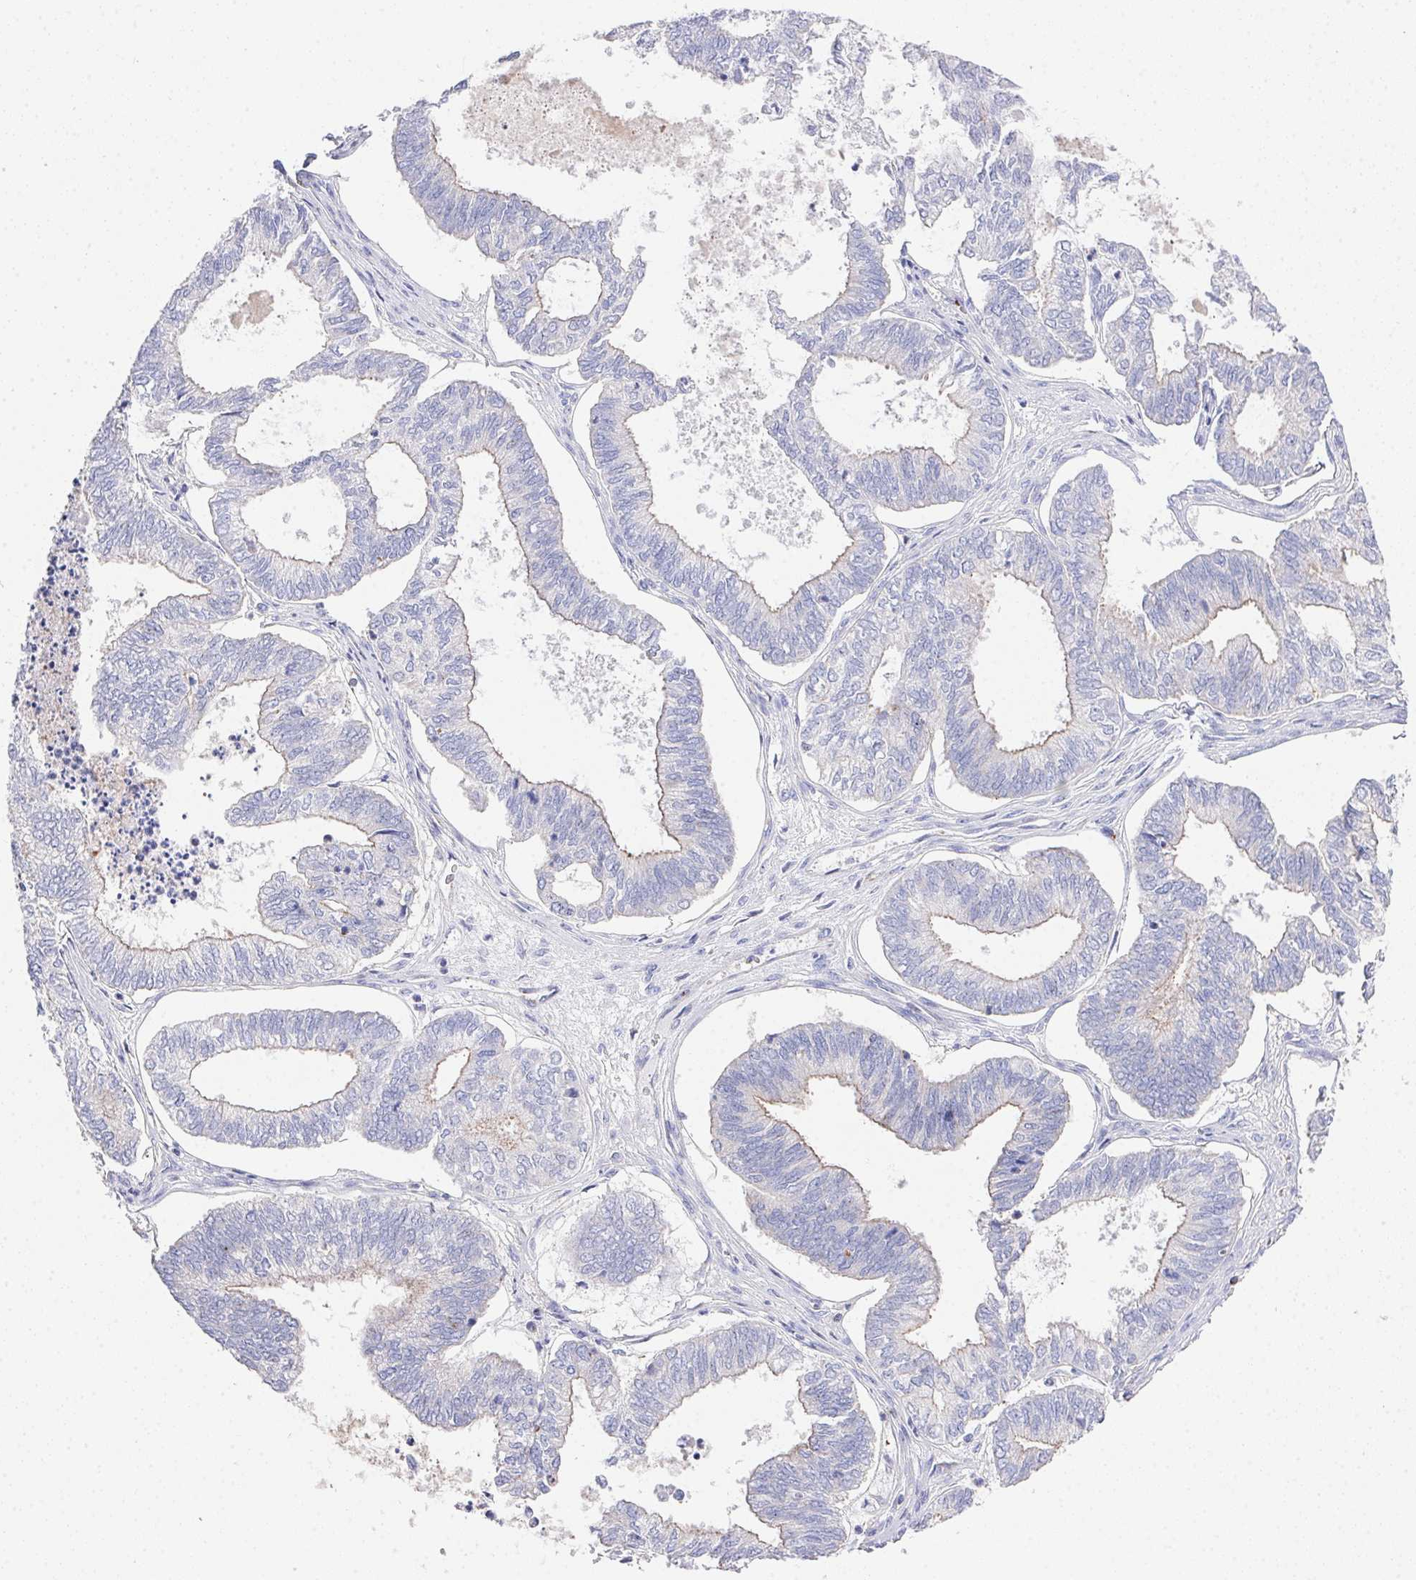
{"staining": {"intensity": "weak", "quantity": "<25%", "location": "cytoplasmic/membranous"}, "tissue": "ovarian cancer", "cell_type": "Tumor cells", "image_type": "cancer", "snomed": [{"axis": "morphology", "description": "Carcinoma, endometroid"}, {"axis": "topography", "description": "Ovary"}], "caption": "Image shows no significant protein positivity in tumor cells of ovarian cancer. (DAB (3,3'-diaminobenzidine) IHC visualized using brightfield microscopy, high magnification).", "gene": "PRG3", "patient": {"sex": "female", "age": 64}}